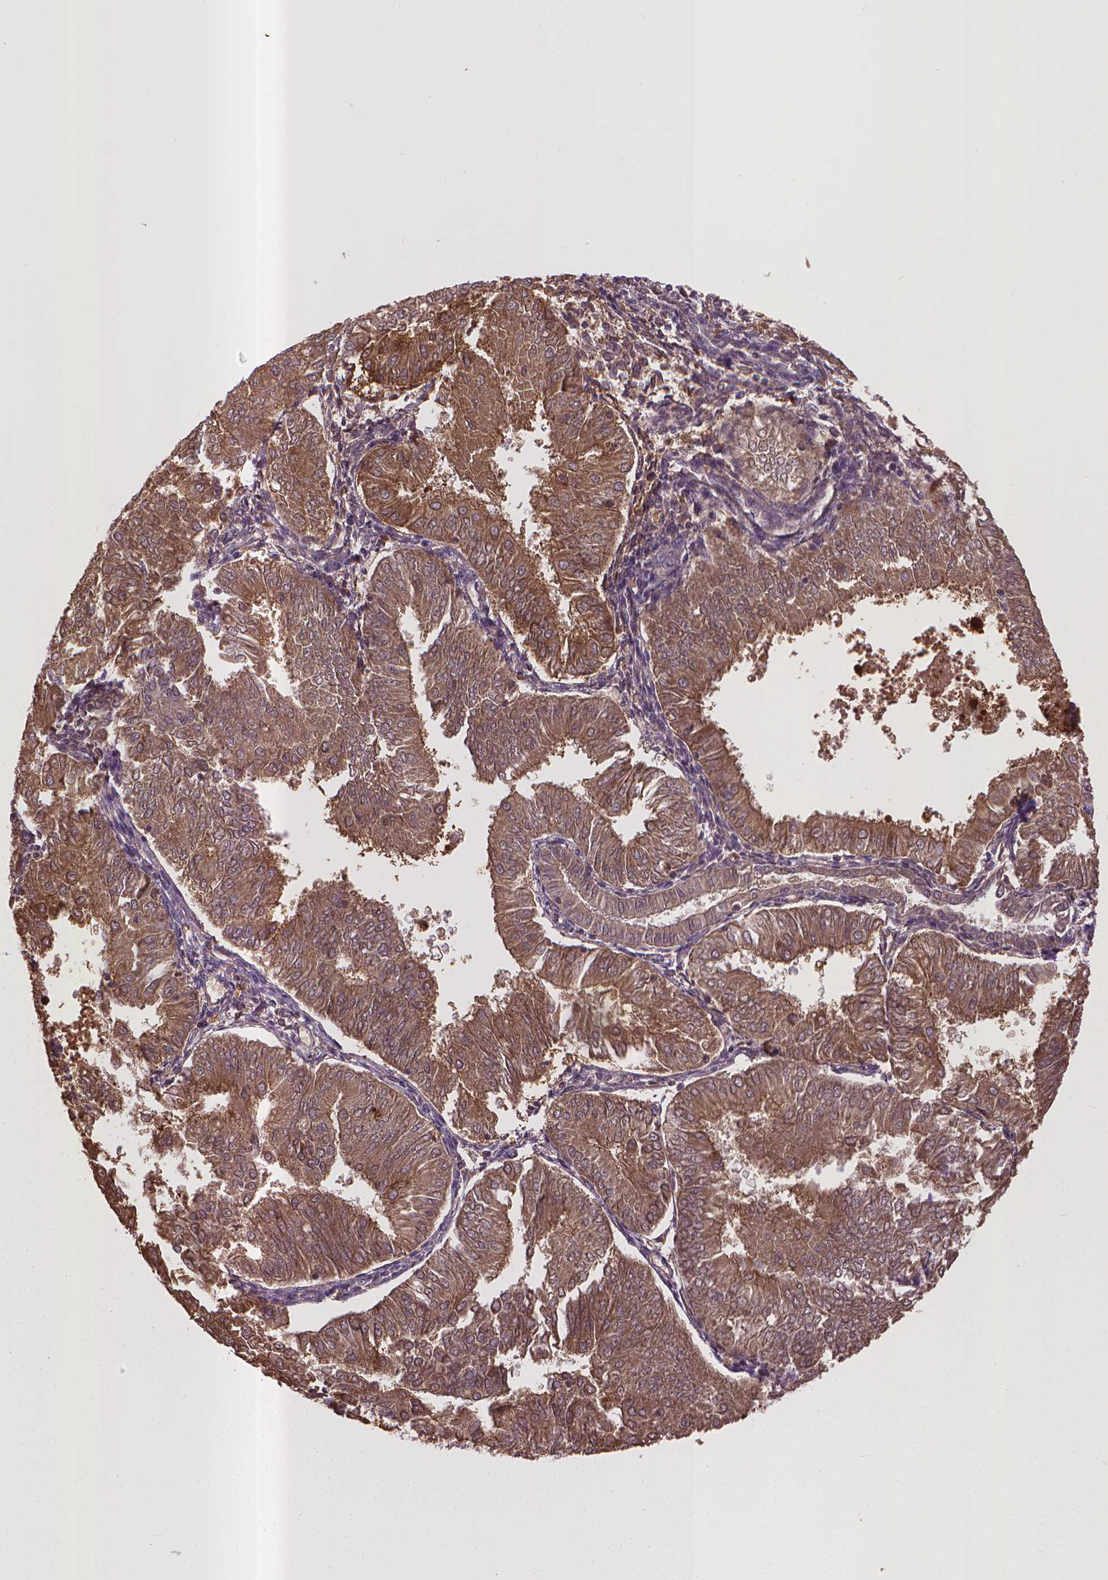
{"staining": {"intensity": "strong", "quantity": "25%-75%", "location": "cytoplasmic/membranous"}, "tissue": "endometrial cancer", "cell_type": "Tumor cells", "image_type": "cancer", "snomed": [{"axis": "morphology", "description": "Adenocarcinoma, NOS"}, {"axis": "topography", "description": "Endometrium"}], "caption": "Protein staining demonstrates strong cytoplasmic/membranous staining in approximately 25%-75% of tumor cells in adenocarcinoma (endometrial).", "gene": "CPM", "patient": {"sex": "female", "age": 53}}